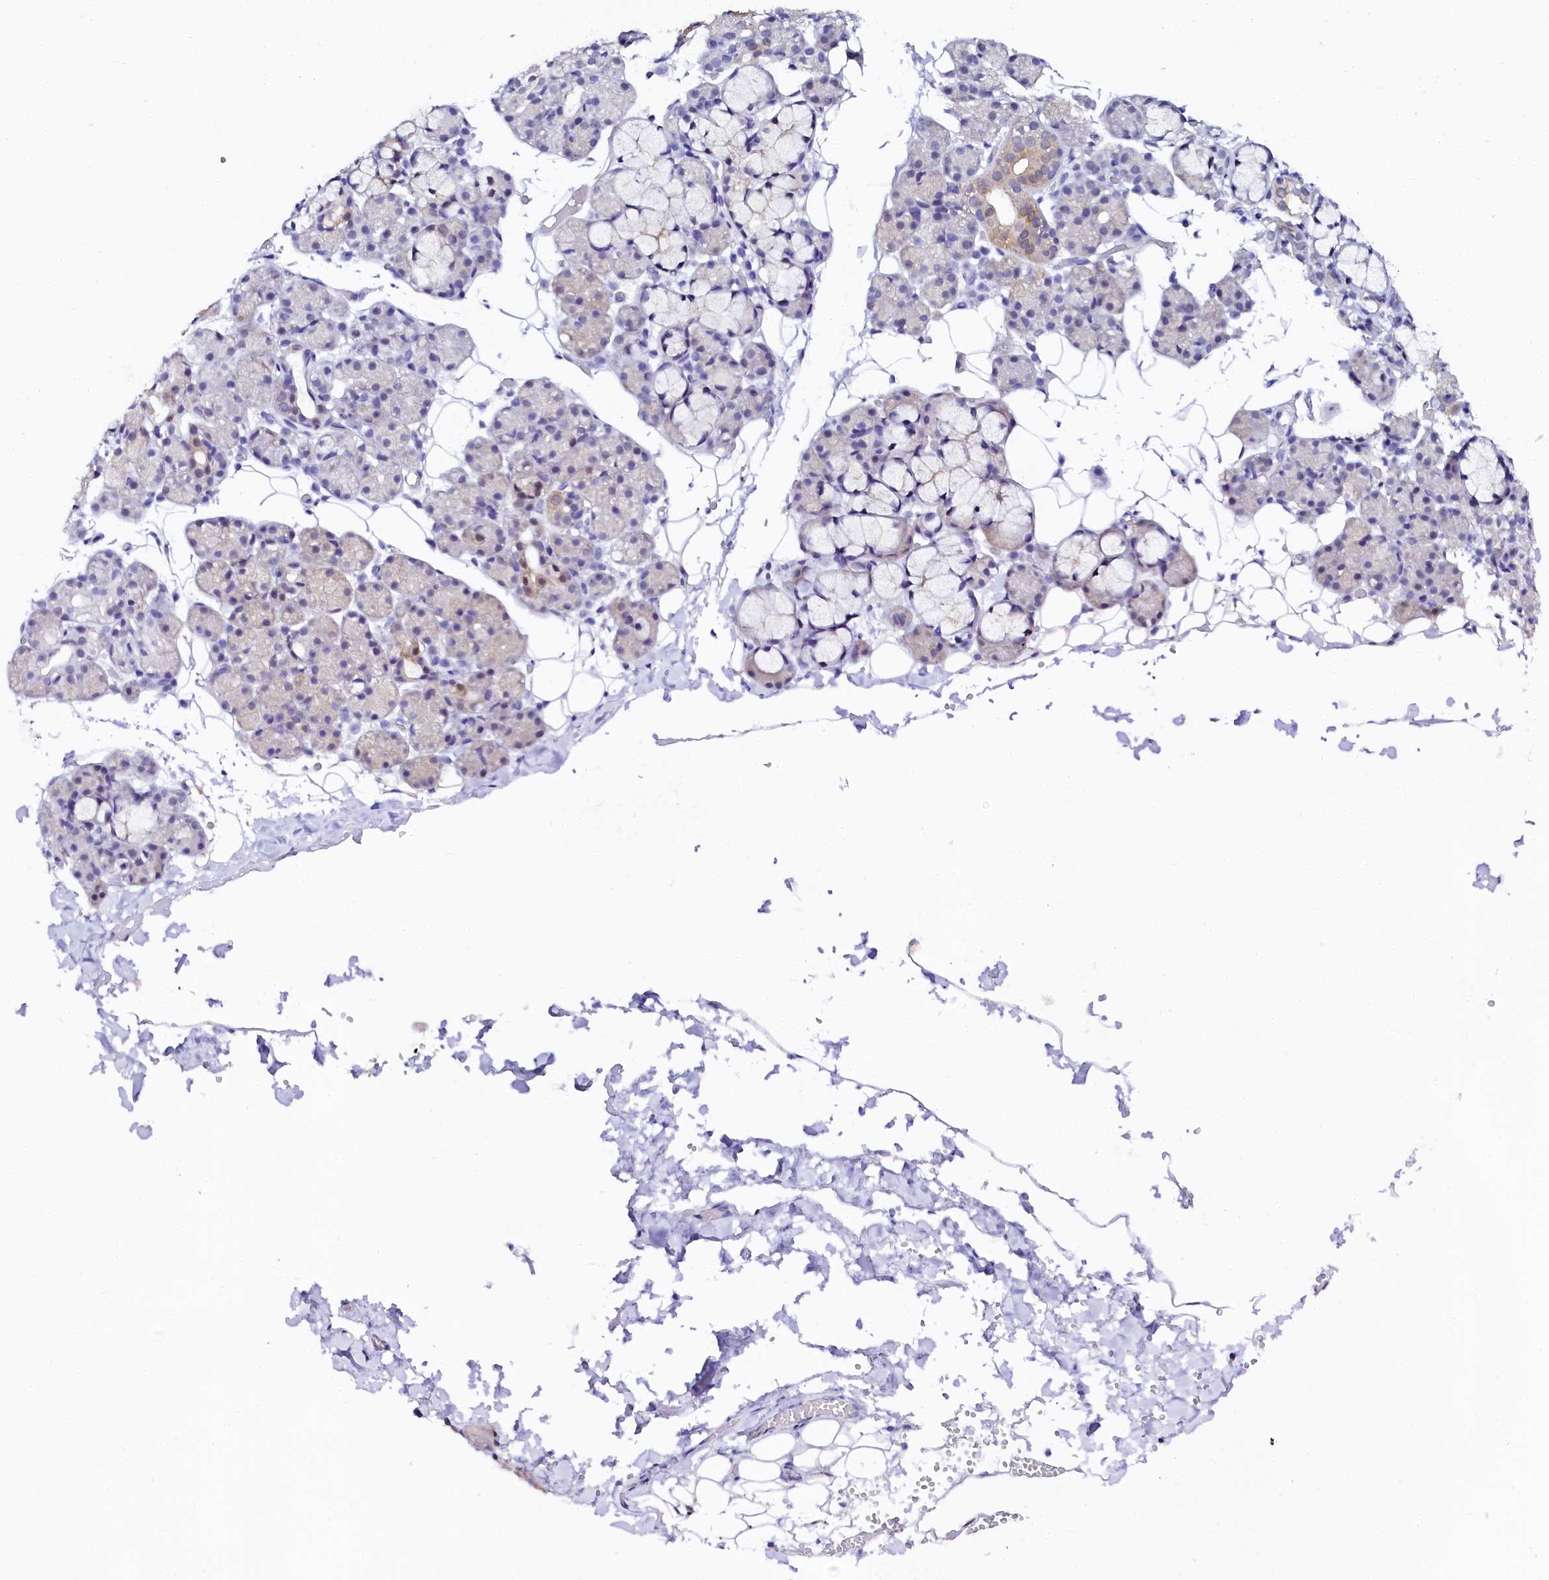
{"staining": {"intensity": "moderate", "quantity": "<25%", "location": "cytoplasmic/membranous,nuclear"}, "tissue": "salivary gland", "cell_type": "Glandular cells", "image_type": "normal", "snomed": [{"axis": "morphology", "description": "Normal tissue, NOS"}, {"axis": "topography", "description": "Salivary gland"}], "caption": "Human salivary gland stained for a protein (brown) reveals moderate cytoplasmic/membranous,nuclear positive expression in about <25% of glandular cells.", "gene": "SORD", "patient": {"sex": "male", "age": 63}}